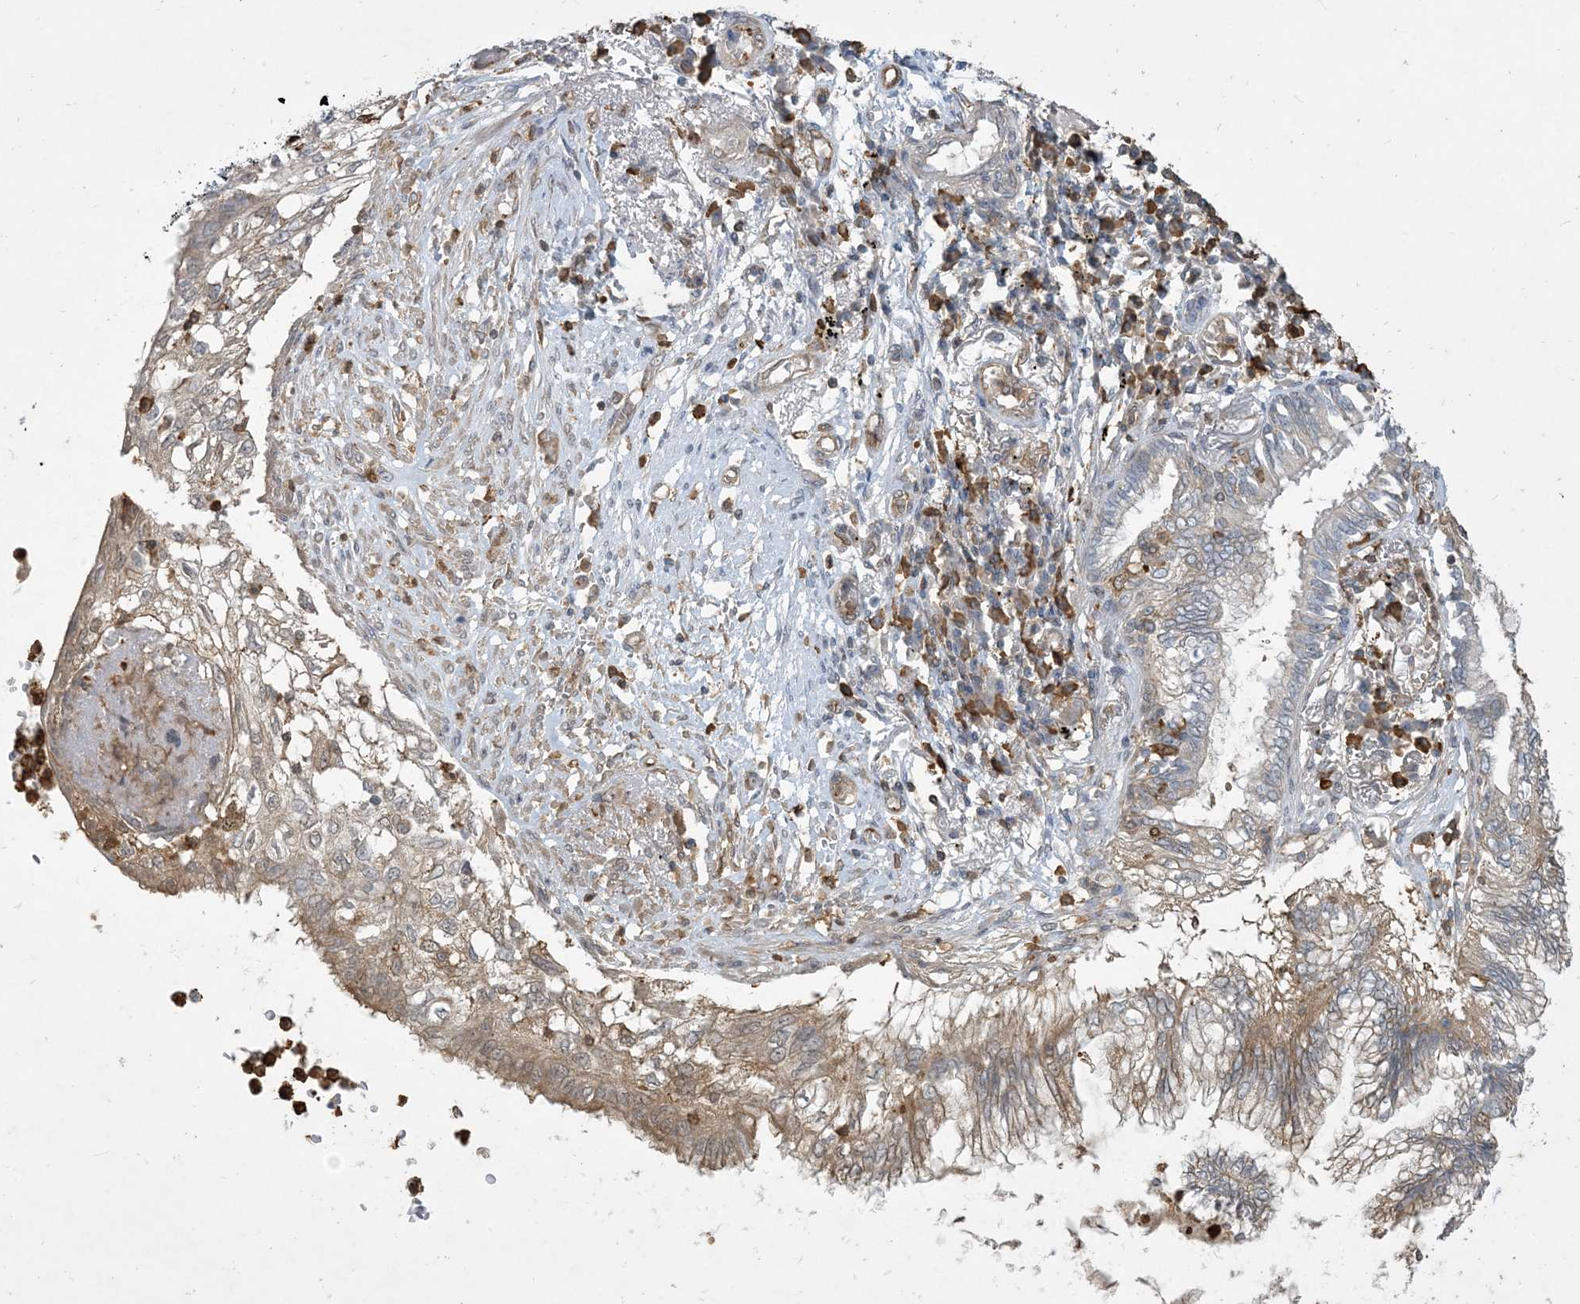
{"staining": {"intensity": "weak", "quantity": ">75%", "location": "cytoplasmic/membranous"}, "tissue": "lung cancer", "cell_type": "Tumor cells", "image_type": "cancer", "snomed": [{"axis": "morphology", "description": "Adenocarcinoma, NOS"}, {"axis": "topography", "description": "Lung"}], "caption": "Protein staining of lung adenocarcinoma tissue reveals weak cytoplasmic/membranous staining in approximately >75% of tumor cells.", "gene": "TMSB4X", "patient": {"sex": "female", "age": 70}}